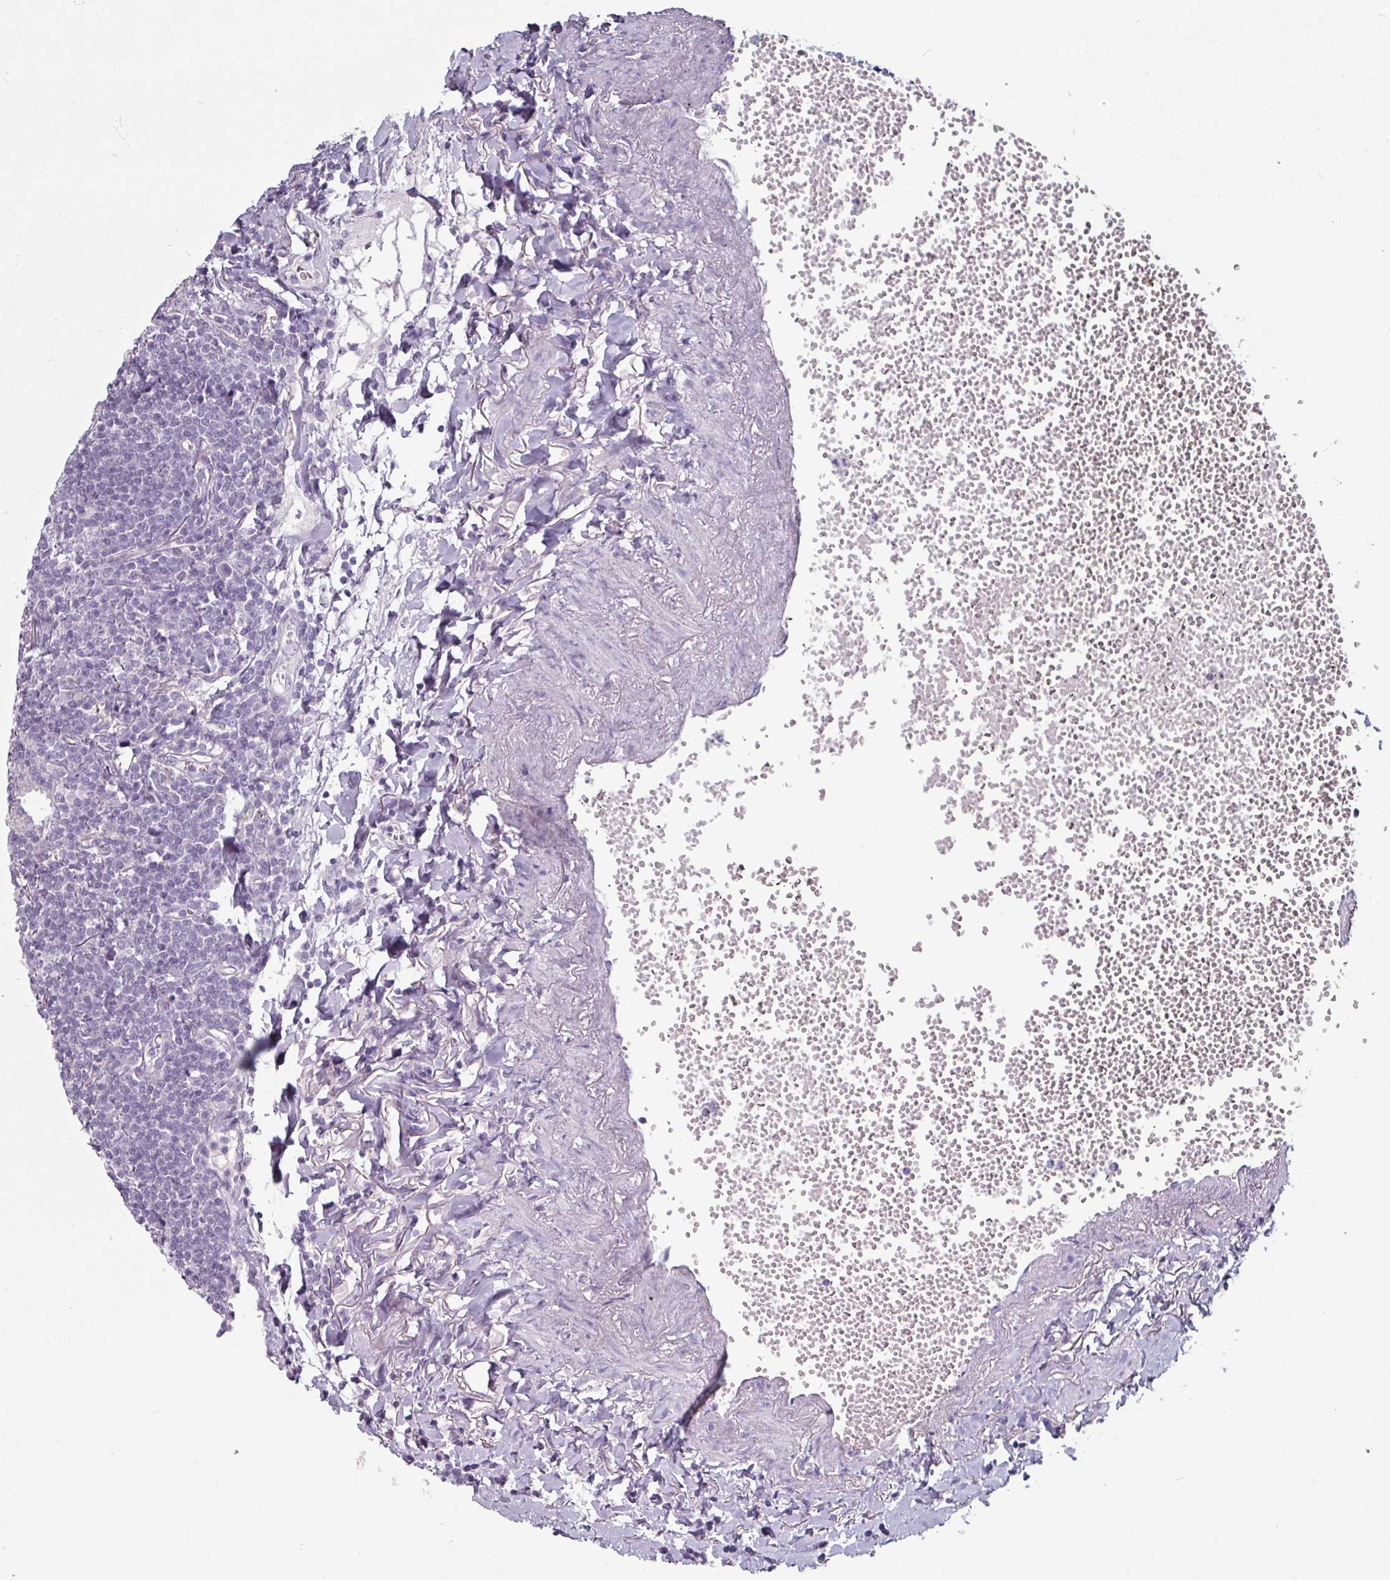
{"staining": {"intensity": "negative", "quantity": "none", "location": "none"}, "tissue": "lymphoma", "cell_type": "Tumor cells", "image_type": "cancer", "snomed": [{"axis": "morphology", "description": "Malignant lymphoma, non-Hodgkin's type, Low grade"}, {"axis": "topography", "description": "Lung"}], "caption": "Tumor cells show no significant protein positivity in lymphoma. Brightfield microscopy of immunohistochemistry (IHC) stained with DAB (brown) and hematoxylin (blue), captured at high magnification.", "gene": "SLC17A7", "patient": {"sex": "female", "age": 71}}